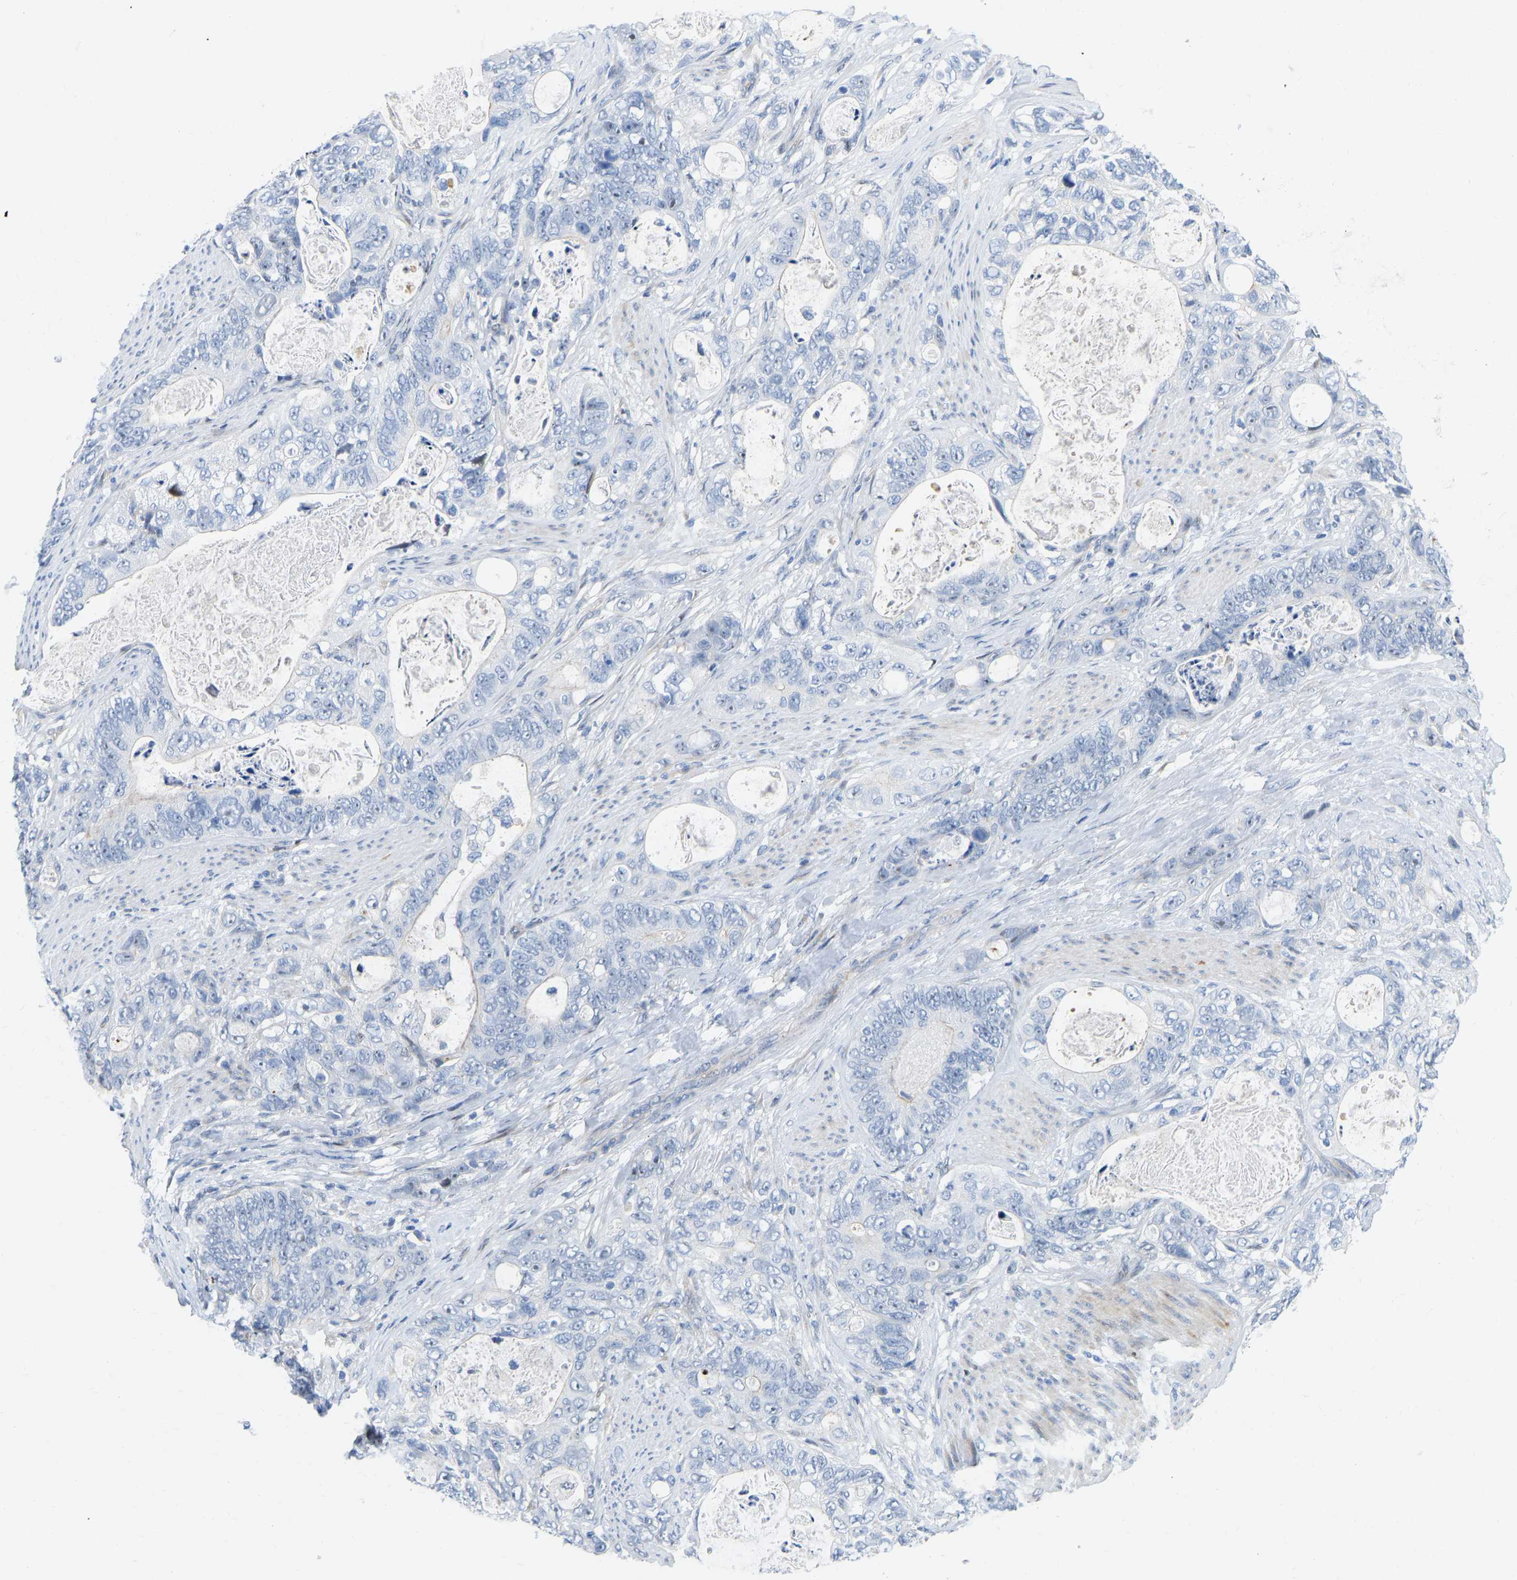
{"staining": {"intensity": "negative", "quantity": "none", "location": "none"}, "tissue": "stomach cancer", "cell_type": "Tumor cells", "image_type": "cancer", "snomed": [{"axis": "morphology", "description": "Normal tissue, NOS"}, {"axis": "morphology", "description": "Adenocarcinoma, NOS"}, {"axis": "topography", "description": "Stomach"}], "caption": "IHC image of neoplastic tissue: human stomach adenocarcinoma stained with DAB (3,3'-diaminobenzidine) exhibits no significant protein staining in tumor cells.", "gene": "HDAC5", "patient": {"sex": "female", "age": 89}}